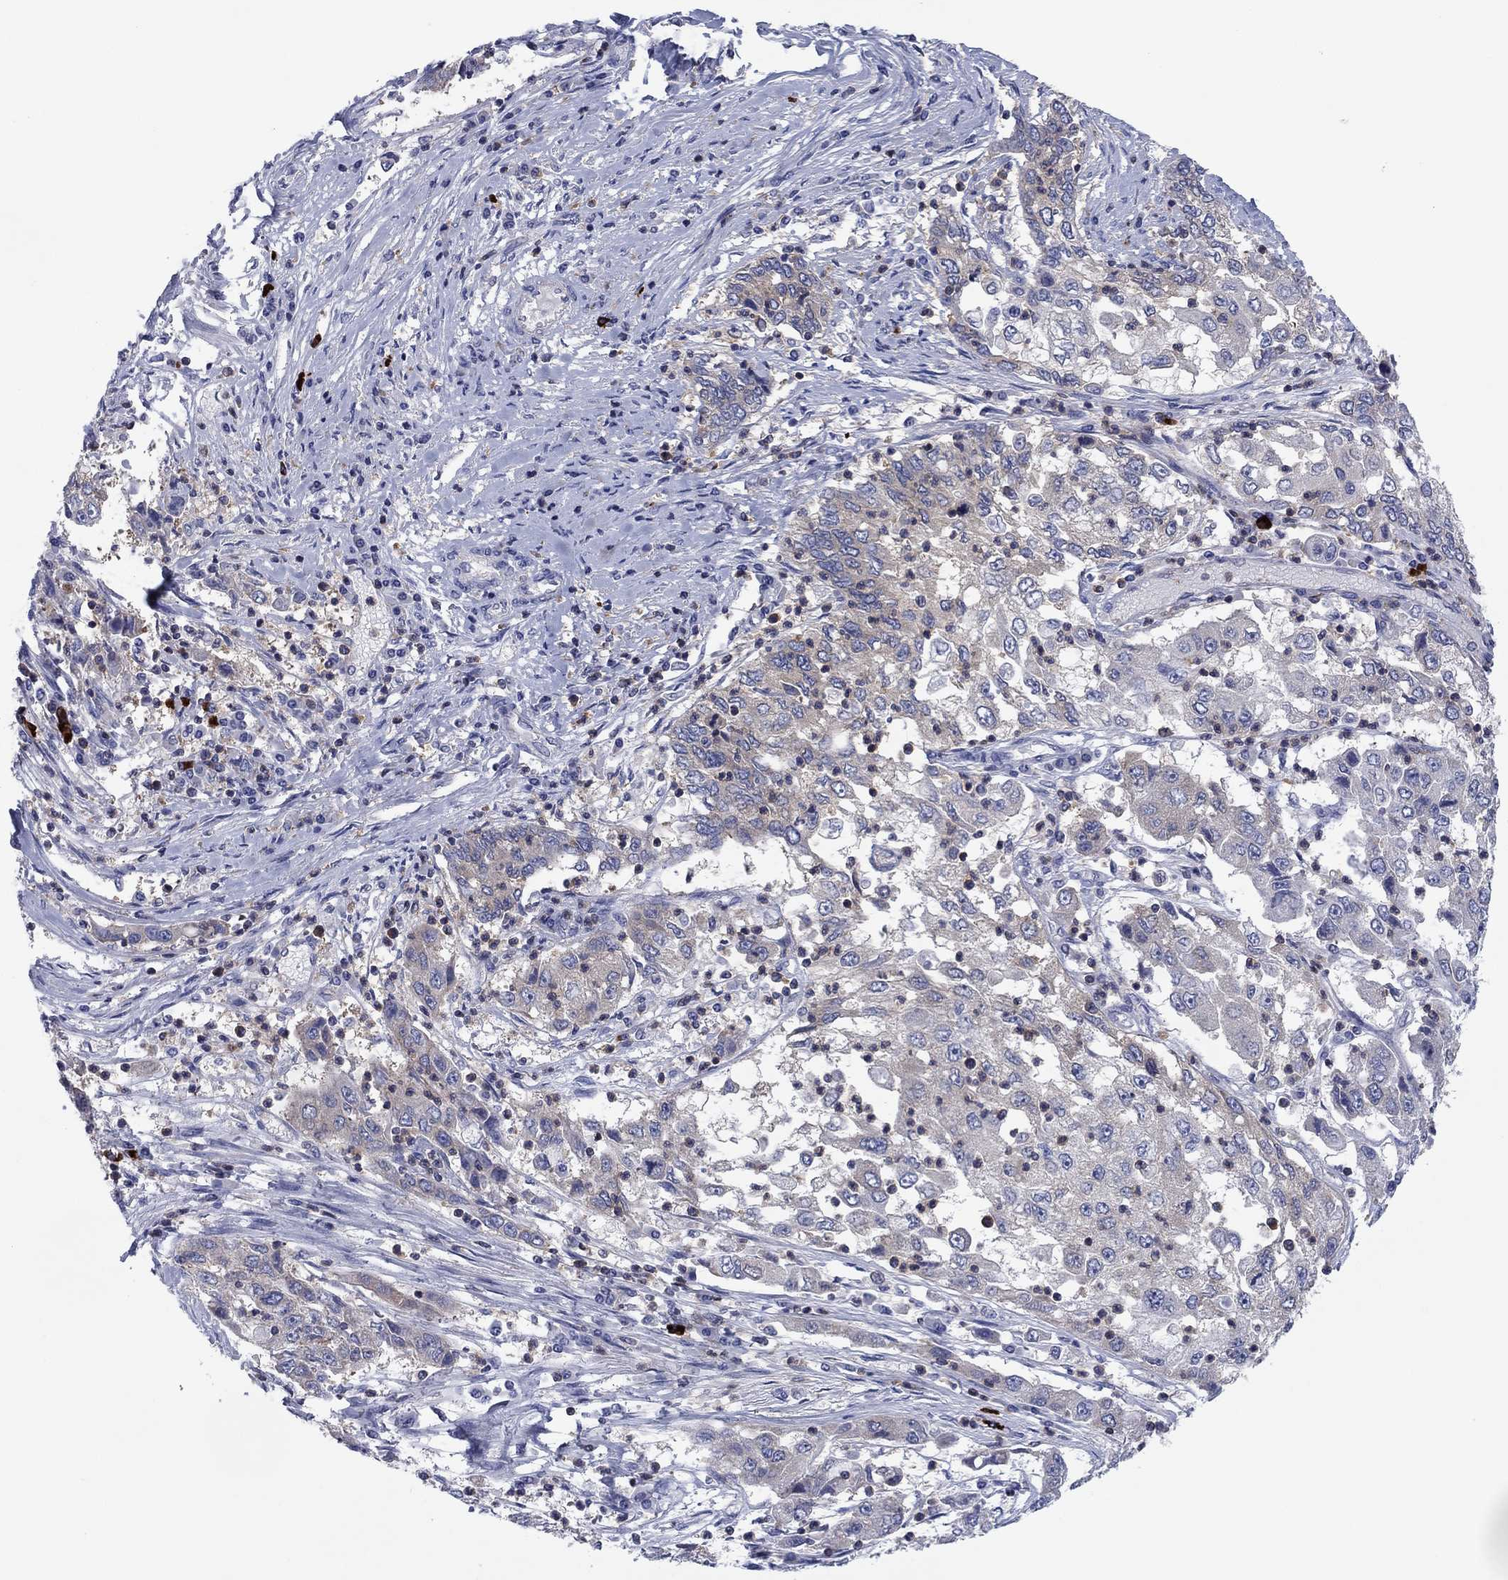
{"staining": {"intensity": "negative", "quantity": "none", "location": "none"}, "tissue": "cervical cancer", "cell_type": "Tumor cells", "image_type": "cancer", "snomed": [{"axis": "morphology", "description": "Squamous cell carcinoma, NOS"}, {"axis": "topography", "description": "Cervix"}], "caption": "High power microscopy image of an immunohistochemistry image of cervical squamous cell carcinoma, revealing no significant expression in tumor cells.", "gene": "PVR", "patient": {"sex": "female", "age": 36}}